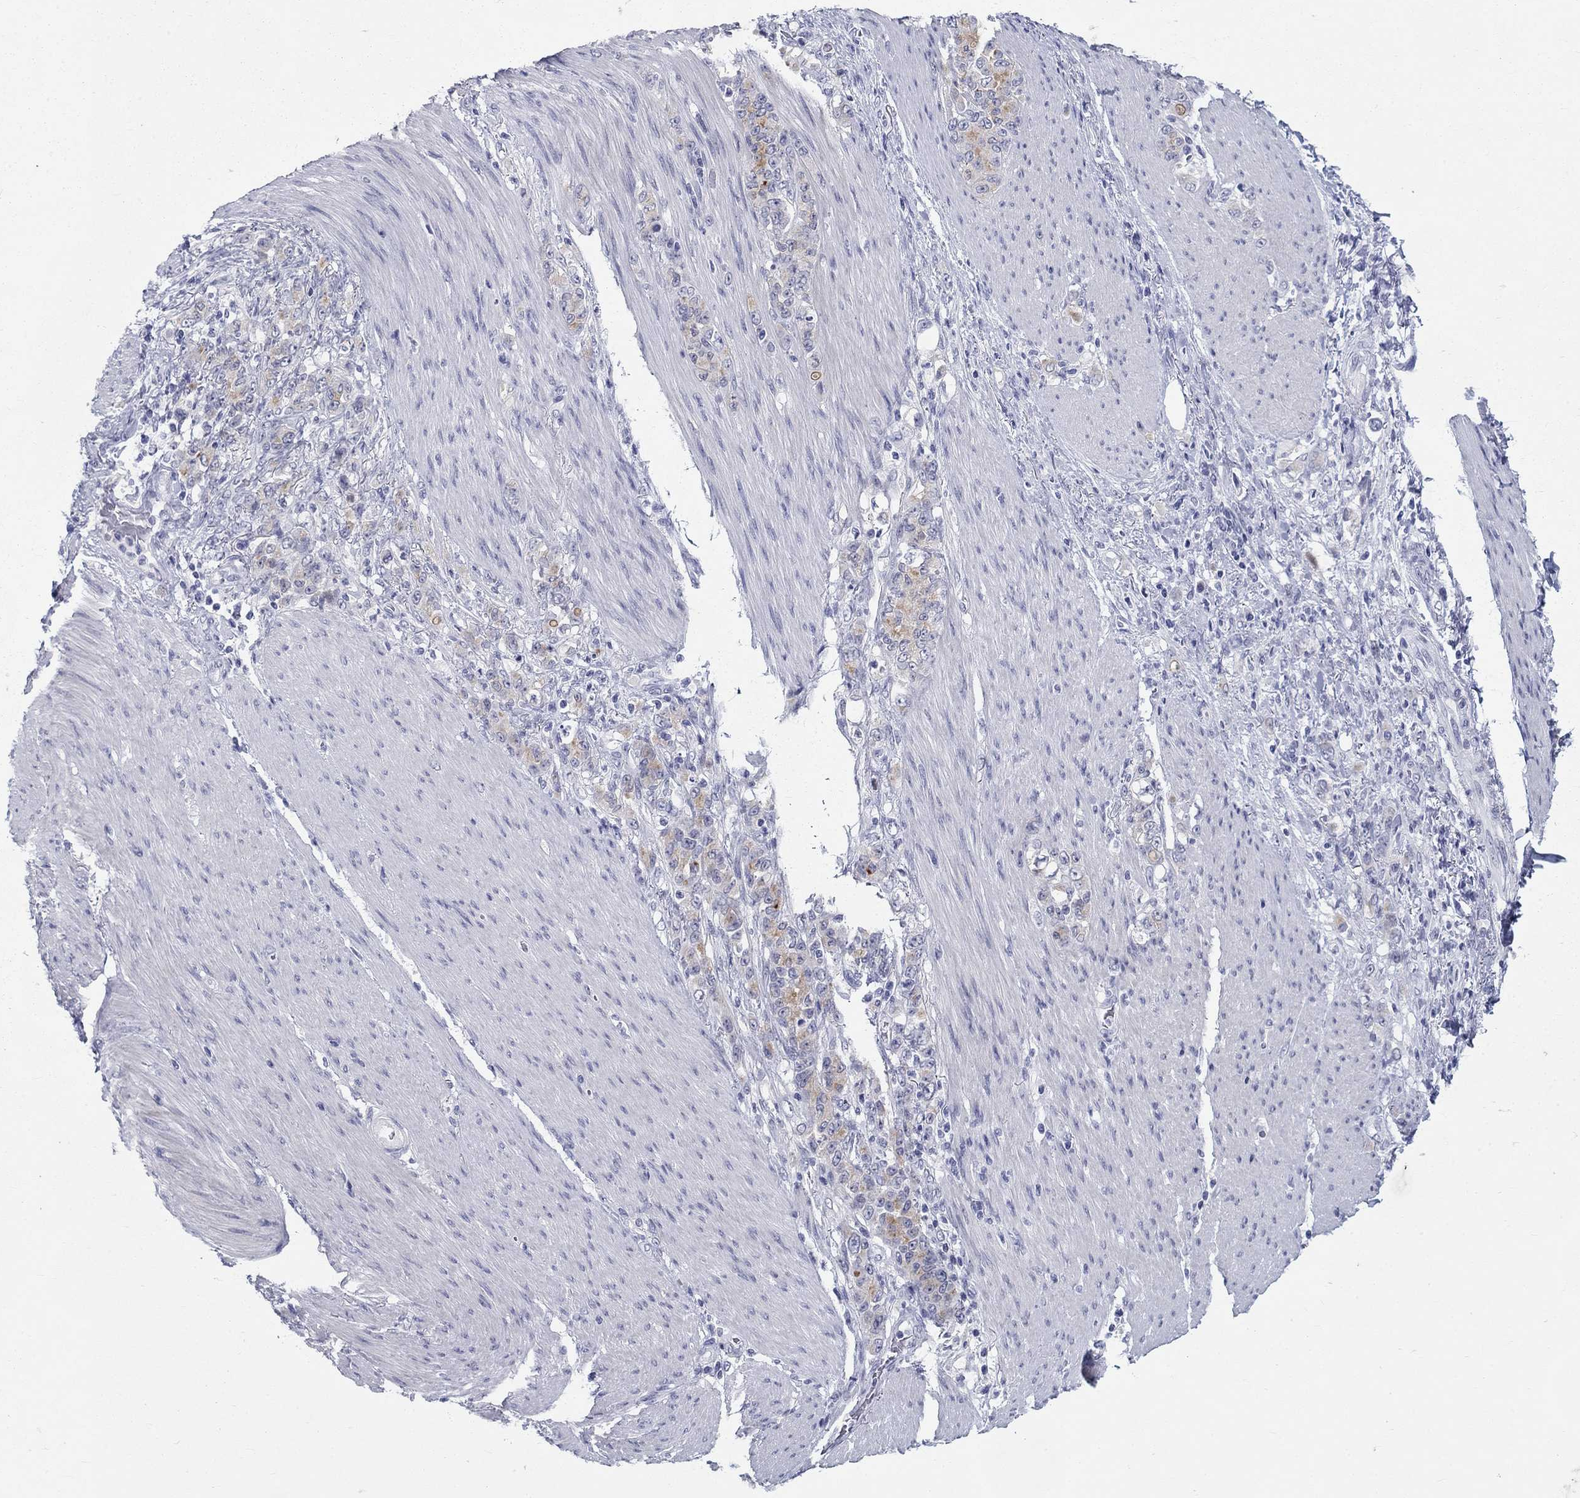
{"staining": {"intensity": "weak", "quantity": "25%-75%", "location": "cytoplasmic/membranous"}, "tissue": "stomach cancer", "cell_type": "Tumor cells", "image_type": "cancer", "snomed": [{"axis": "morphology", "description": "Adenocarcinoma, NOS"}, {"axis": "topography", "description": "Stomach"}], "caption": "Tumor cells exhibit low levels of weak cytoplasmic/membranous positivity in about 25%-75% of cells in human stomach cancer (adenocarcinoma). (Stains: DAB in brown, nuclei in blue, Microscopy: brightfield microscopy at high magnification).", "gene": "C4orf19", "patient": {"sex": "female", "age": 79}}